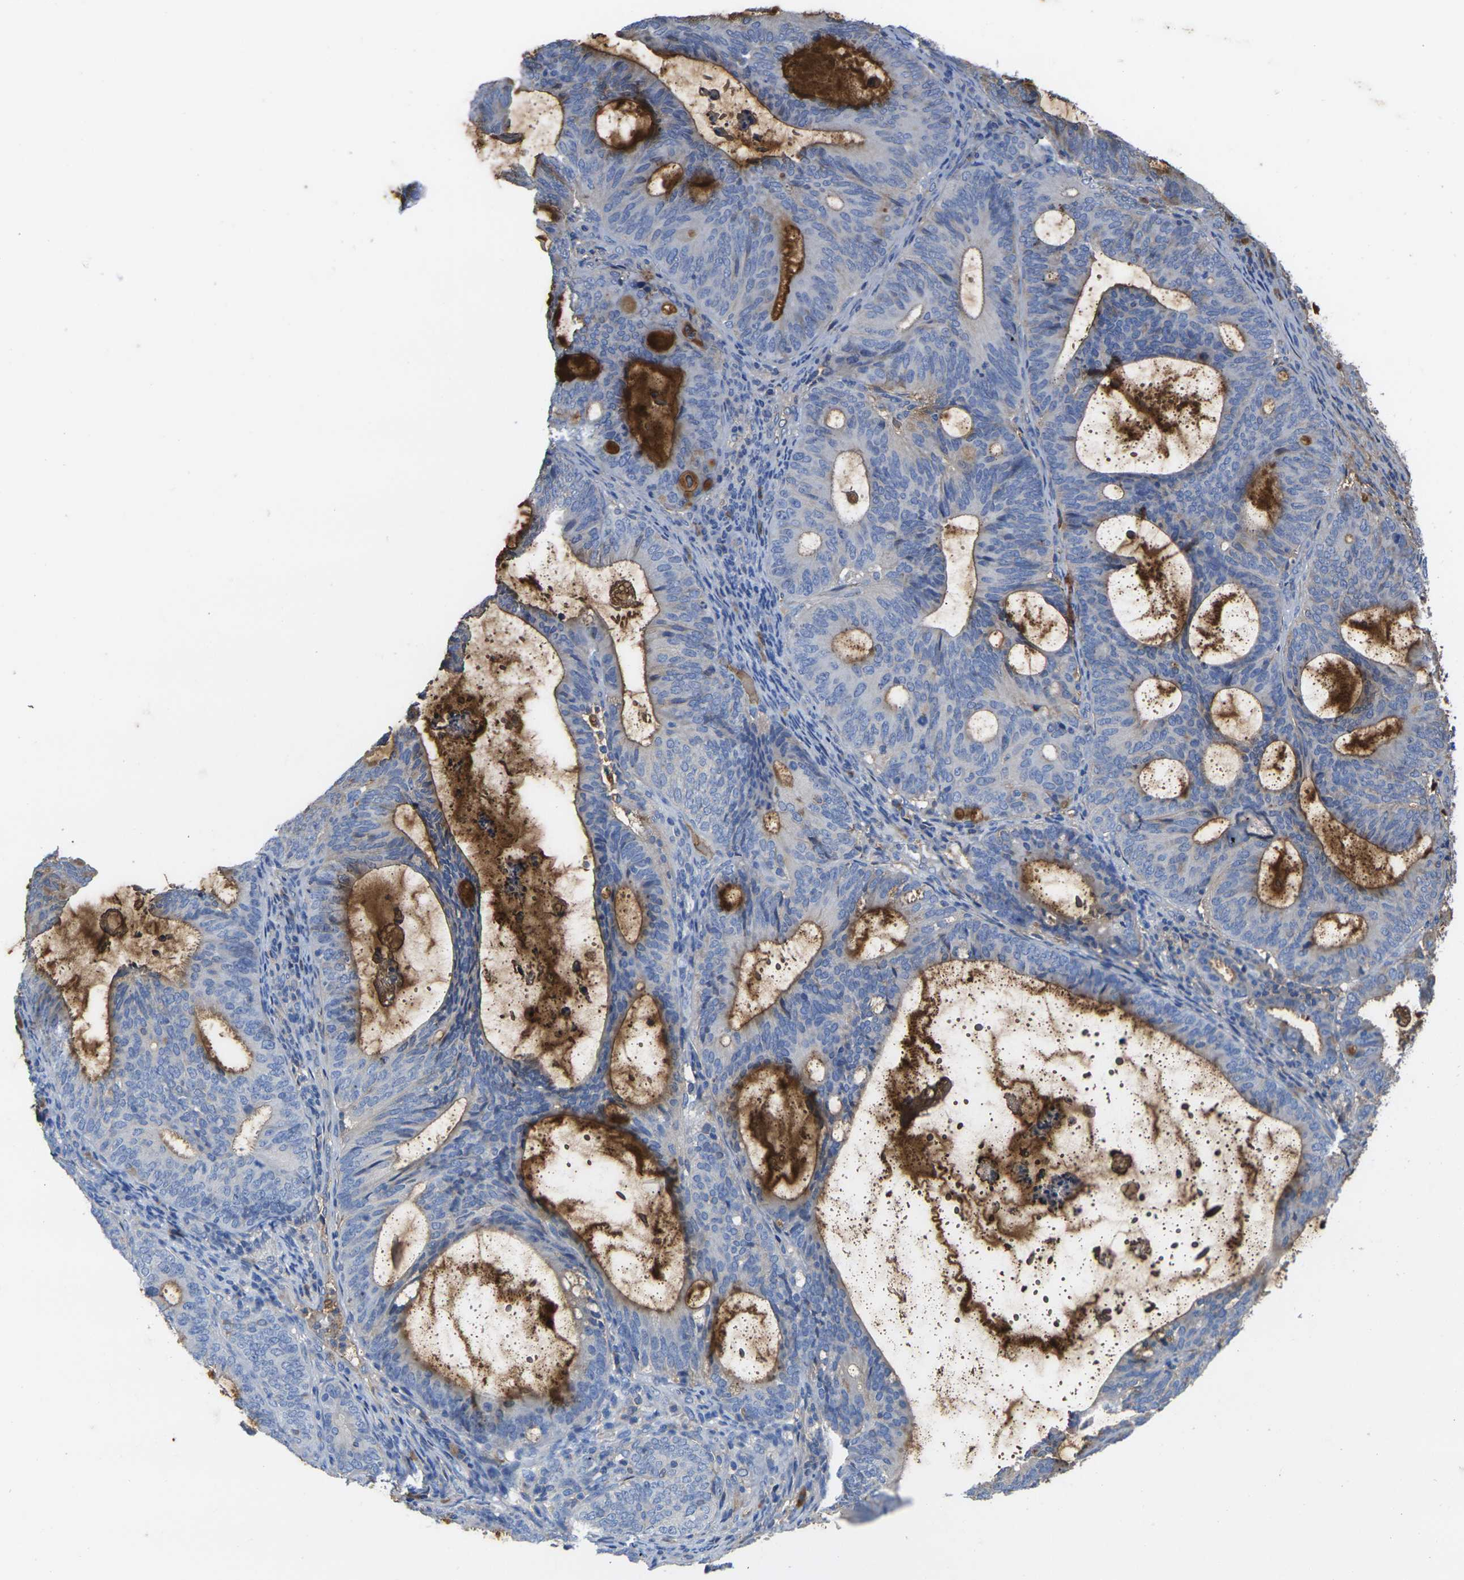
{"staining": {"intensity": "strong", "quantity": "25%-75%", "location": "cytoplasmic/membranous"}, "tissue": "endometrial cancer", "cell_type": "Tumor cells", "image_type": "cancer", "snomed": [{"axis": "morphology", "description": "Adenocarcinoma, NOS"}, {"axis": "topography", "description": "Uterus"}], "caption": "A histopathology image showing strong cytoplasmic/membranous expression in about 25%-75% of tumor cells in endometrial adenocarcinoma, as visualized by brown immunohistochemical staining.", "gene": "GREM2", "patient": {"sex": "female", "age": 83}}